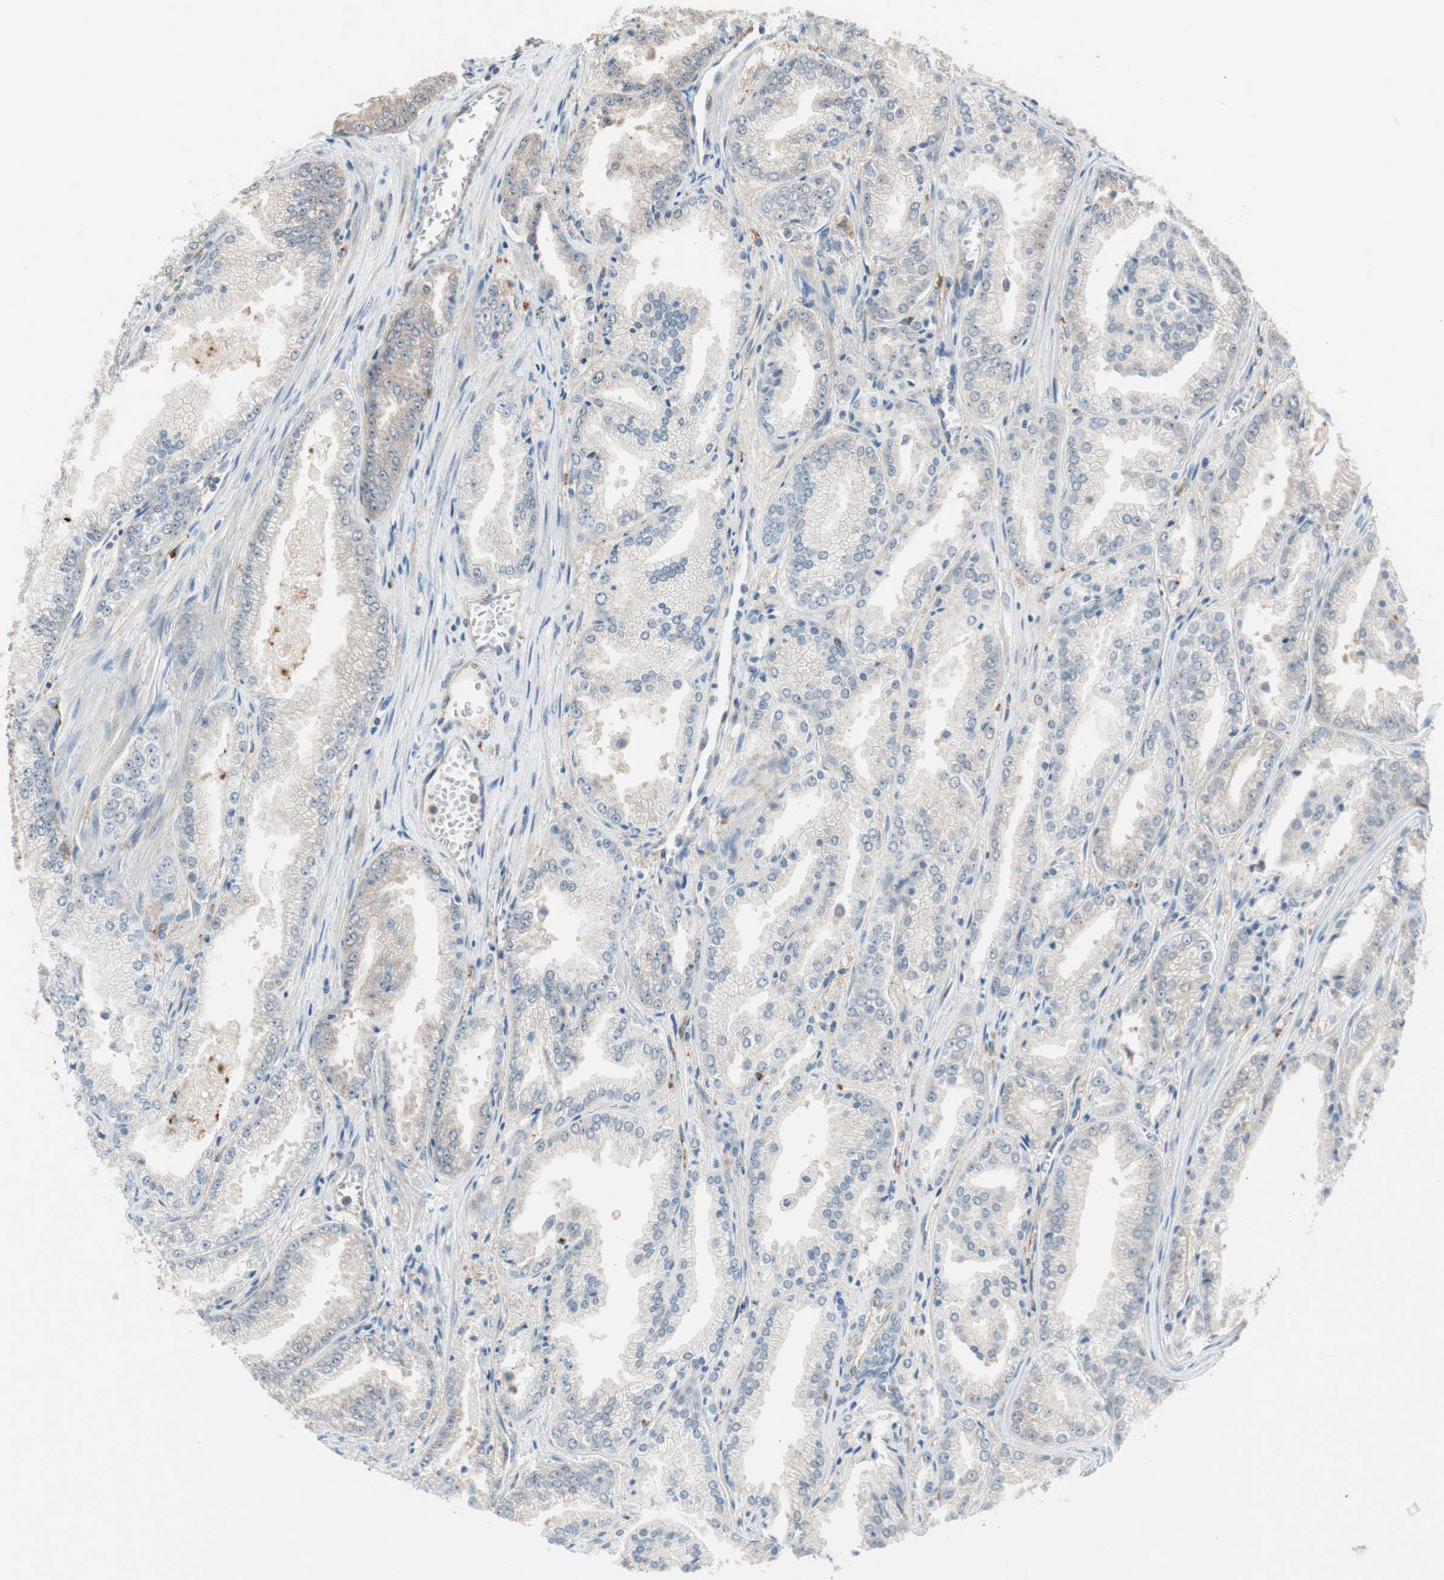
{"staining": {"intensity": "weak", "quantity": "<25%", "location": "cytoplasmic/membranous"}, "tissue": "prostate cancer", "cell_type": "Tumor cells", "image_type": "cancer", "snomed": [{"axis": "morphology", "description": "Adenocarcinoma, High grade"}, {"axis": "topography", "description": "Prostate"}], "caption": "Tumor cells show no significant protein expression in prostate high-grade adenocarcinoma.", "gene": "PIK3R3", "patient": {"sex": "male", "age": 61}}